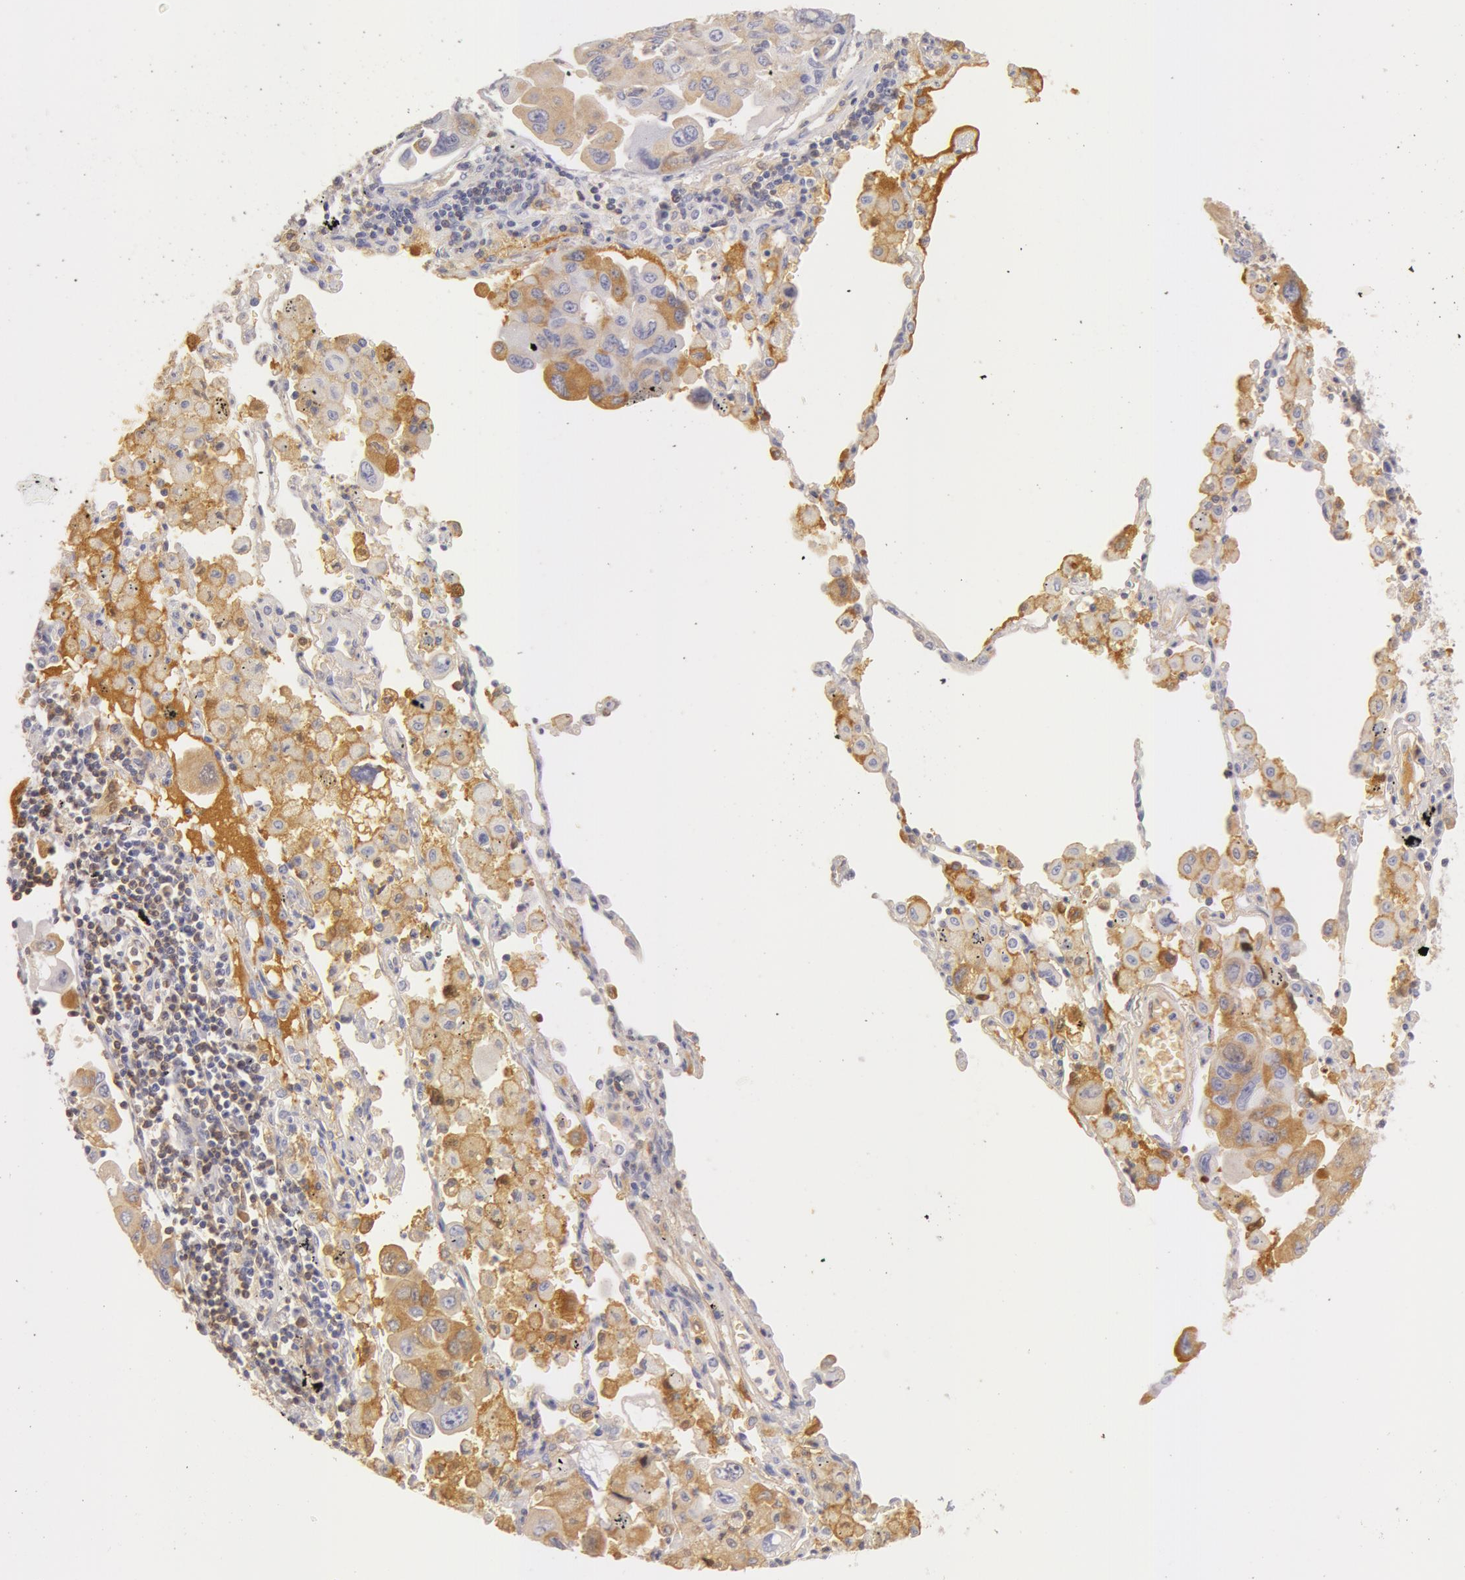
{"staining": {"intensity": "weak", "quantity": "<25%", "location": "cytoplasmic/membranous"}, "tissue": "lung cancer", "cell_type": "Tumor cells", "image_type": "cancer", "snomed": [{"axis": "morphology", "description": "Adenocarcinoma, NOS"}, {"axis": "topography", "description": "Lung"}], "caption": "Micrograph shows no significant protein expression in tumor cells of lung adenocarcinoma.", "gene": "GC", "patient": {"sex": "male", "age": 64}}